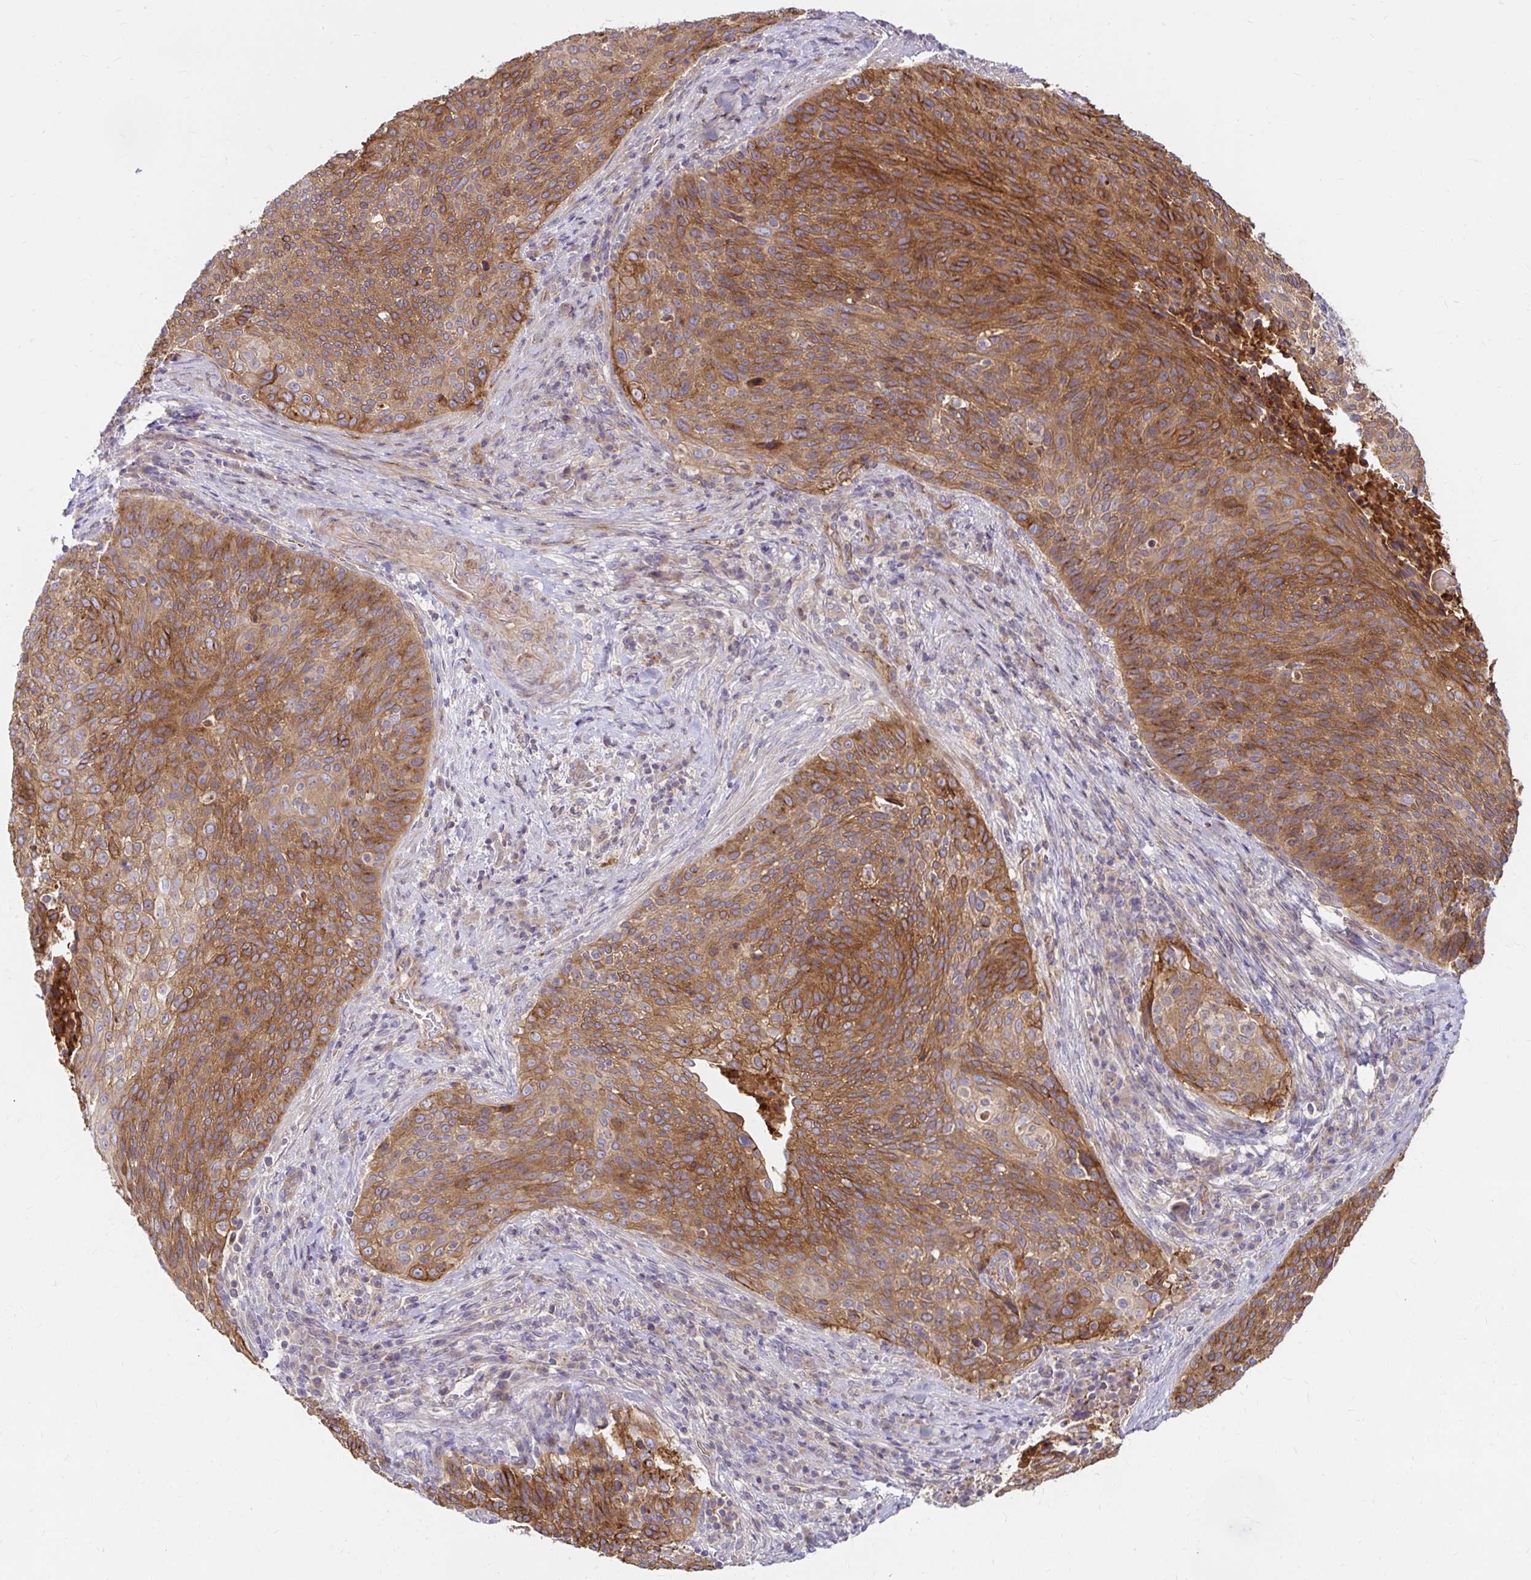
{"staining": {"intensity": "moderate", "quantity": ">75%", "location": "cytoplasmic/membranous"}, "tissue": "cervical cancer", "cell_type": "Tumor cells", "image_type": "cancer", "snomed": [{"axis": "morphology", "description": "Squamous cell carcinoma, NOS"}, {"axis": "topography", "description": "Cervix"}], "caption": "Cervical cancer stained with a protein marker demonstrates moderate staining in tumor cells.", "gene": "ITGA2", "patient": {"sex": "female", "age": 31}}